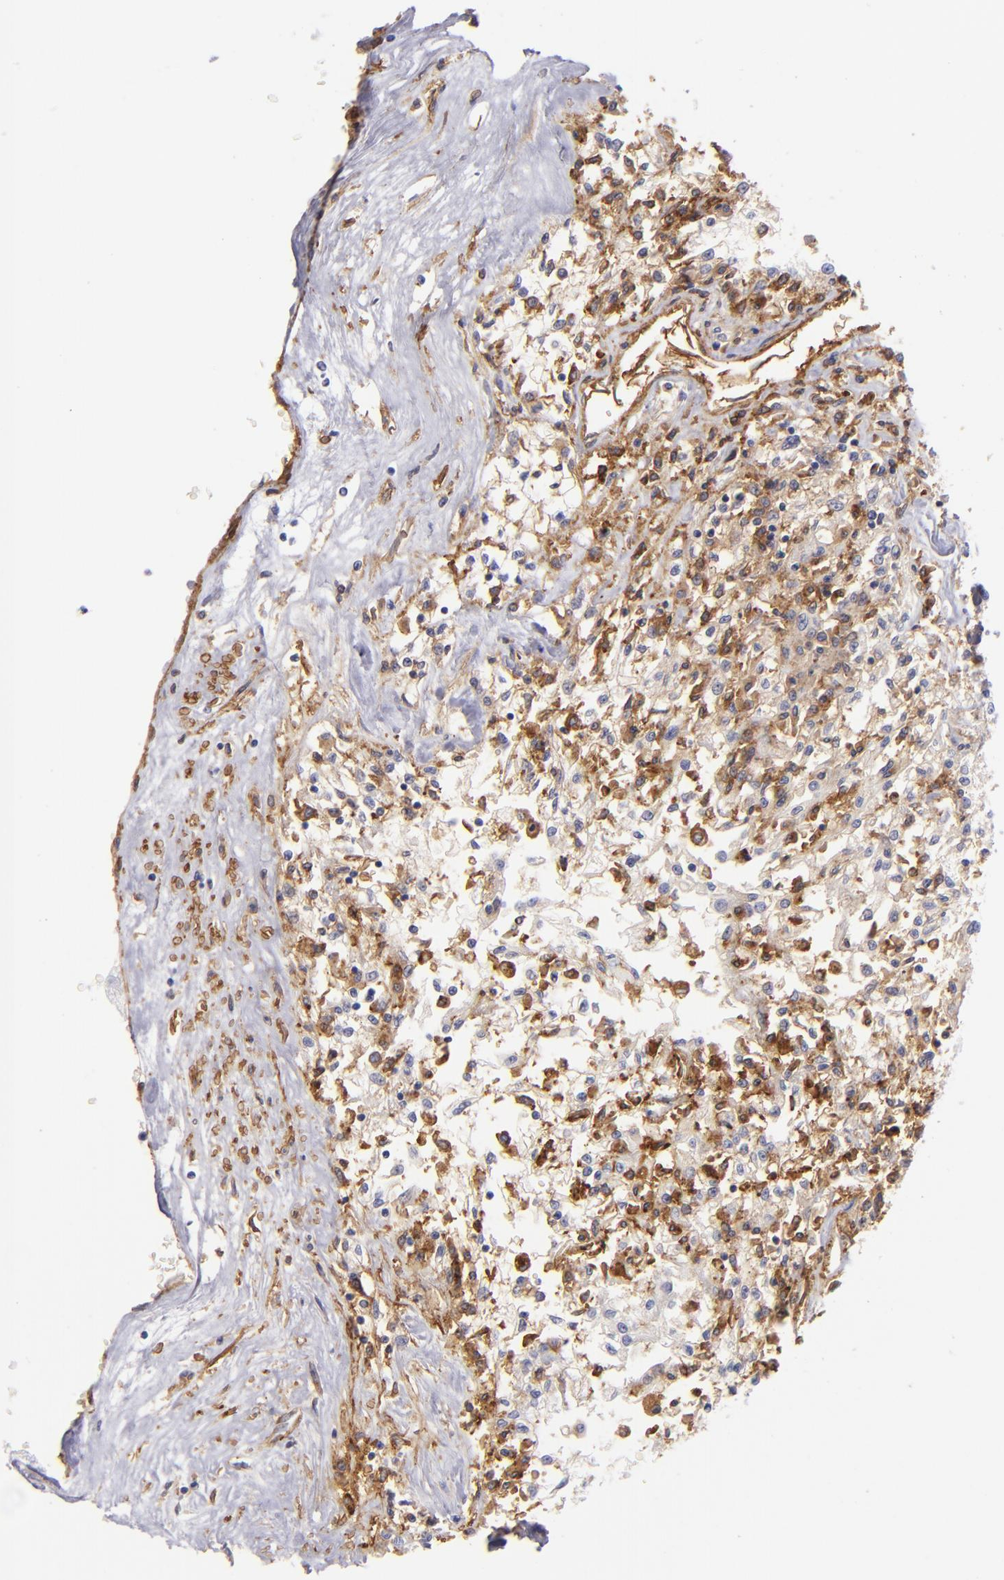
{"staining": {"intensity": "negative", "quantity": "none", "location": "none"}, "tissue": "renal cancer", "cell_type": "Tumor cells", "image_type": "cancer", "snomed": [{"axis": "morphology", "description": "Adenocarcinoma, NOS"}, {"axis": "topography", "description": "Kidney"}], "caption": "This is a histopathology image of IHC staining of renal cancer (adenocarcinoma), which shows no expression in tumor cells.", "gene": "ENTPD1", "patient": {"sex": "male", "age": 78}}